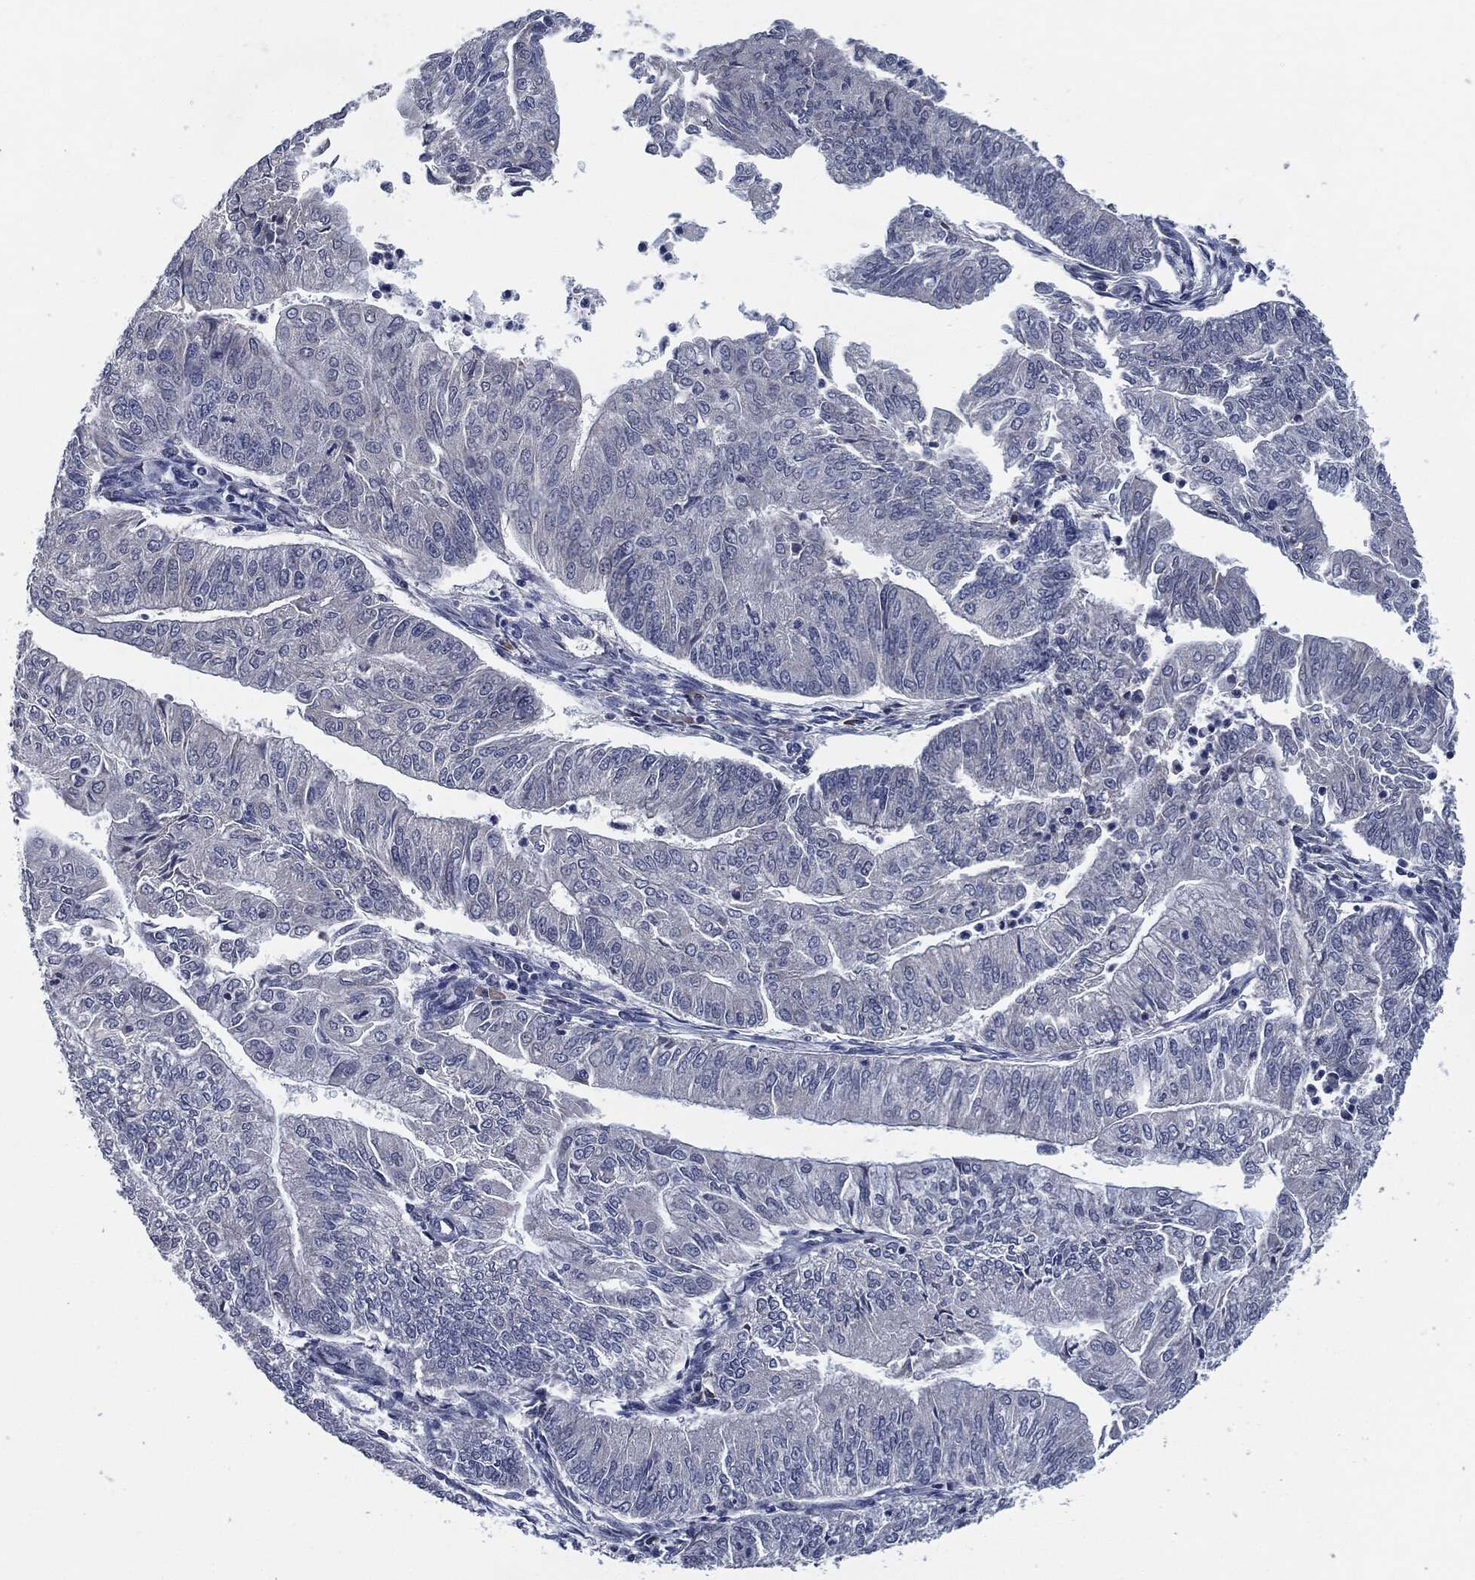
{"staining": {"intensity": "negative", "quantity": "none", "location": "none"}, "tissue": "endometrial cancer", "cell_type": "Tumor cells", "image_type": "cancer", "snomed": [{"axis": "morphology", "description": "Adenocarcinoma, NOS"}, {"axis": "topography", "description": "Endometrium"}], "caption": "There is no significant expression in tumor cells of adenocarcinoma (endometrial).", "gene": "IL2RG", "patient": {"sex": "female", "age": 59}}